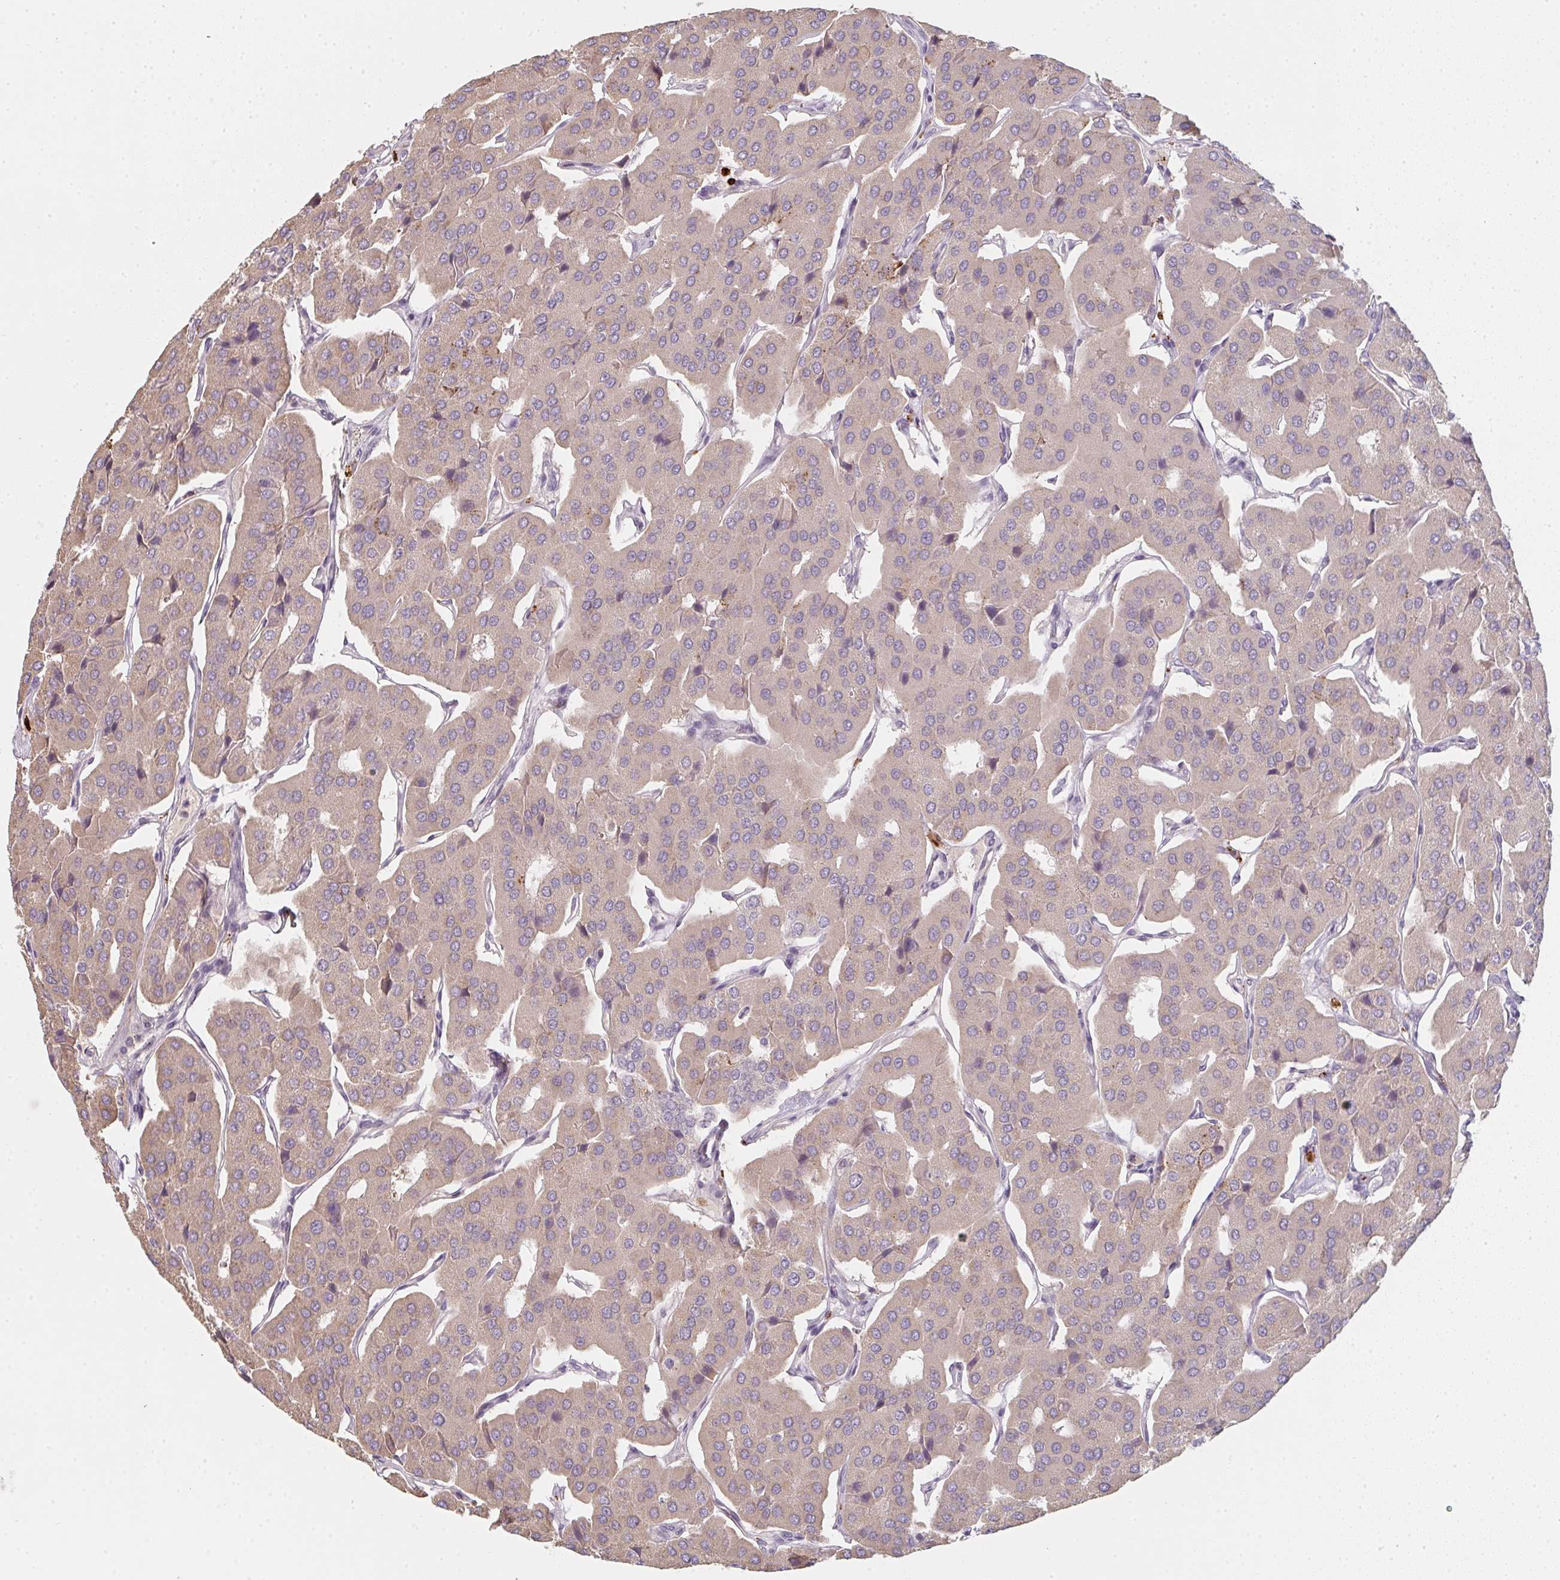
{"staining": {"intensity": "weak", "quantity": ">75%", "location": "cytoplasmic/membranous"}, "tissue": "parathyroid gland", "cell_type": "Glandular cells", "image_type": "normal", "snomed": [{"axis": "morphology", "description": "Normal tissue, NOS"}, {"axis": "morphology", "description": "Adenoma, NOS"}, {"axis": "topography", "description": "Parathyroid gland"}], "caption": "Immunohistochemistry histopathology image of unremarkable parathyroid gland: parathyroid gland stained using IHC shows low levels of weak protein expression localized specifically in the cytoplasmic/membranous of glandular cells, appearing as a cytoplasmic/membranous brown color.", "gene": "TMEM237", "patient": {"sex": "female", "age": 86}}